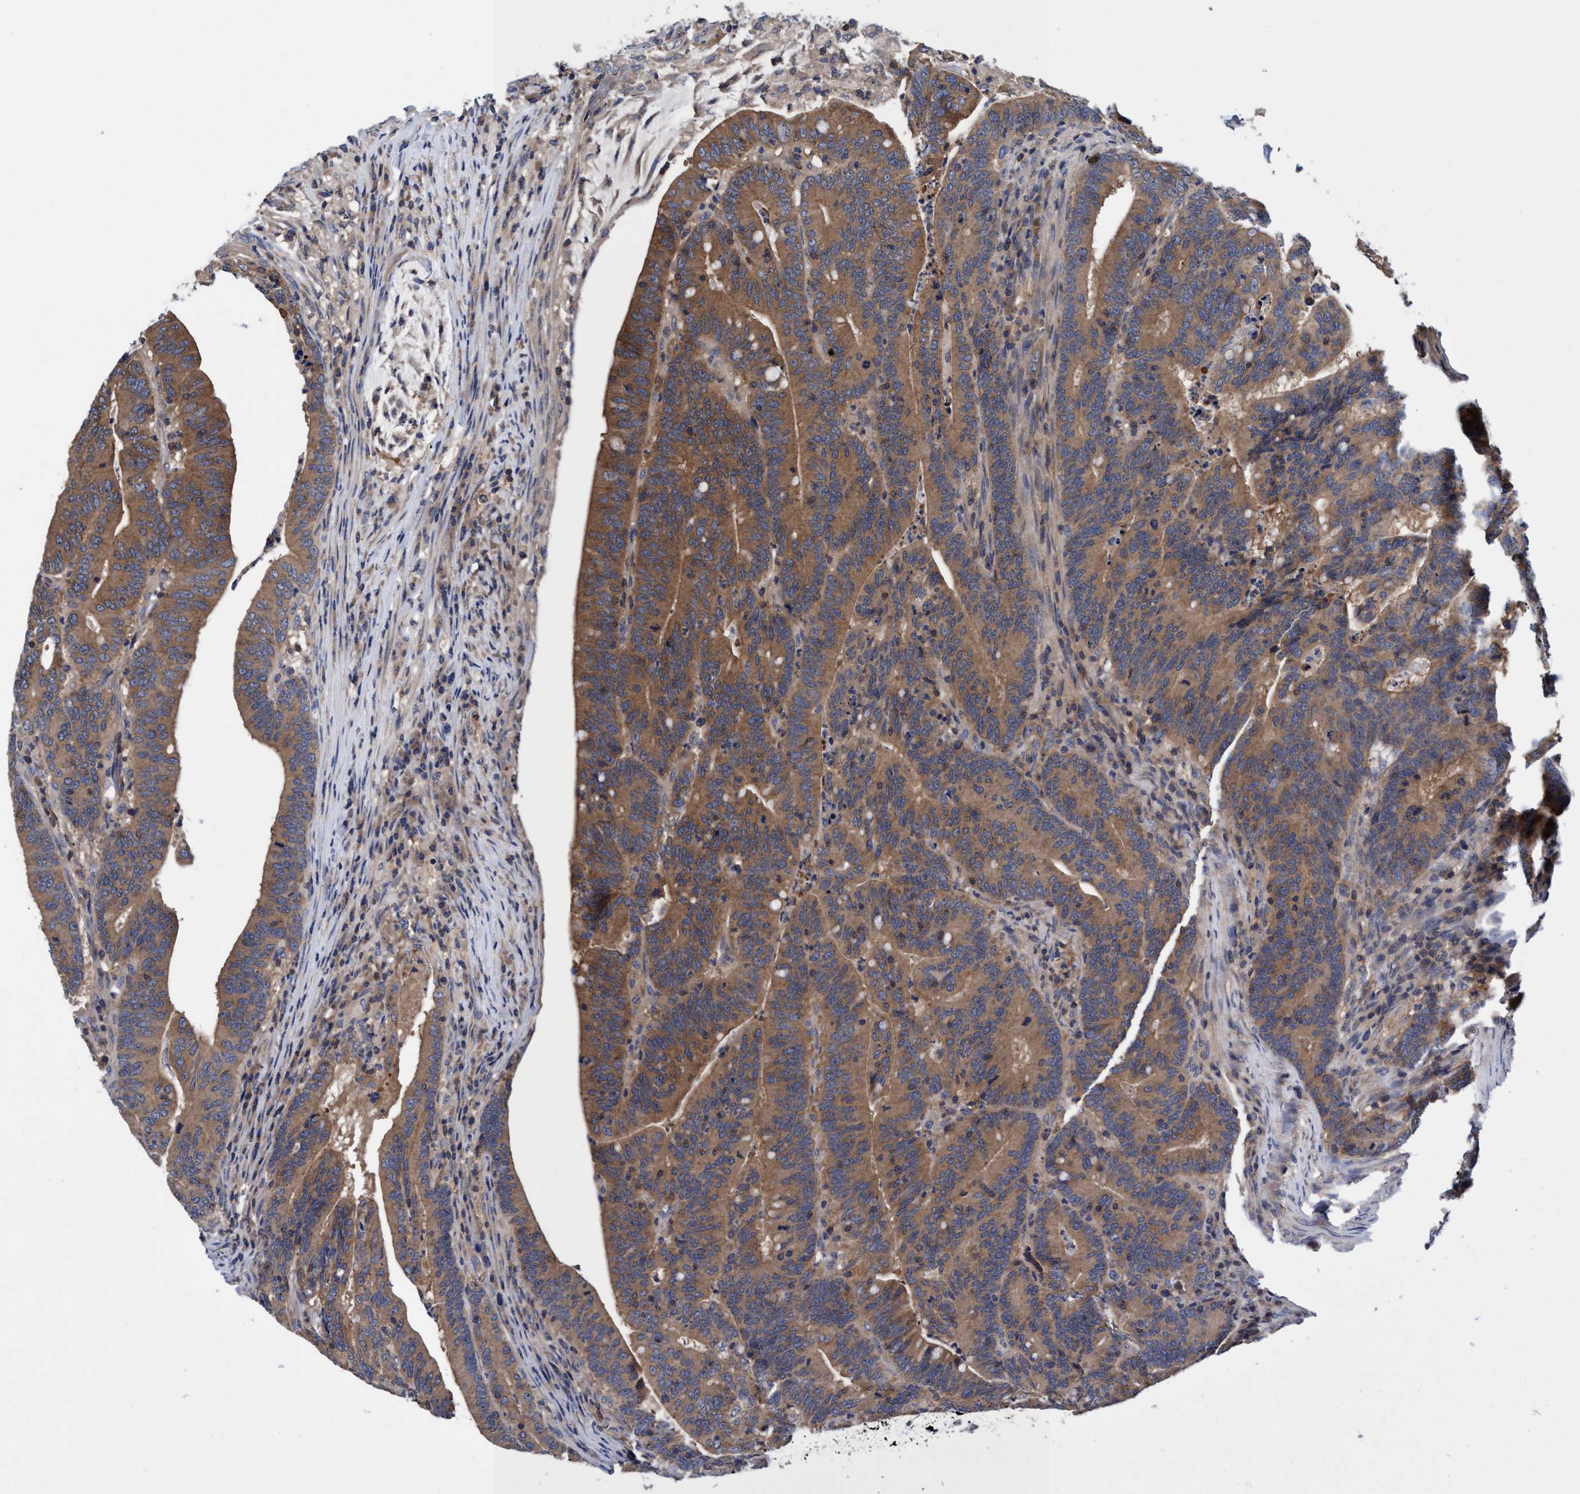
{"staining": {"intensity": "moderate", "quantity": ">75%", "location": "cytoplasmic/membranous"}, "tissue": "colorectal cancer", "cell_type": "Tumor cells", "image_type": "cancer", "snomed": [{"axis": "morphology", "description": "Adenocarcinoma, NOS"}, {"axis": "topography", "description": "Colon"}], "caption": "Immunohistochemistry of colorectal cancer exhibits medium levels of moderate cytoplasmic/membranous staining in about >75% of tumor cells.", "gene": "CALCOCO2", "patient": {"sex": "female", "age": 66}}